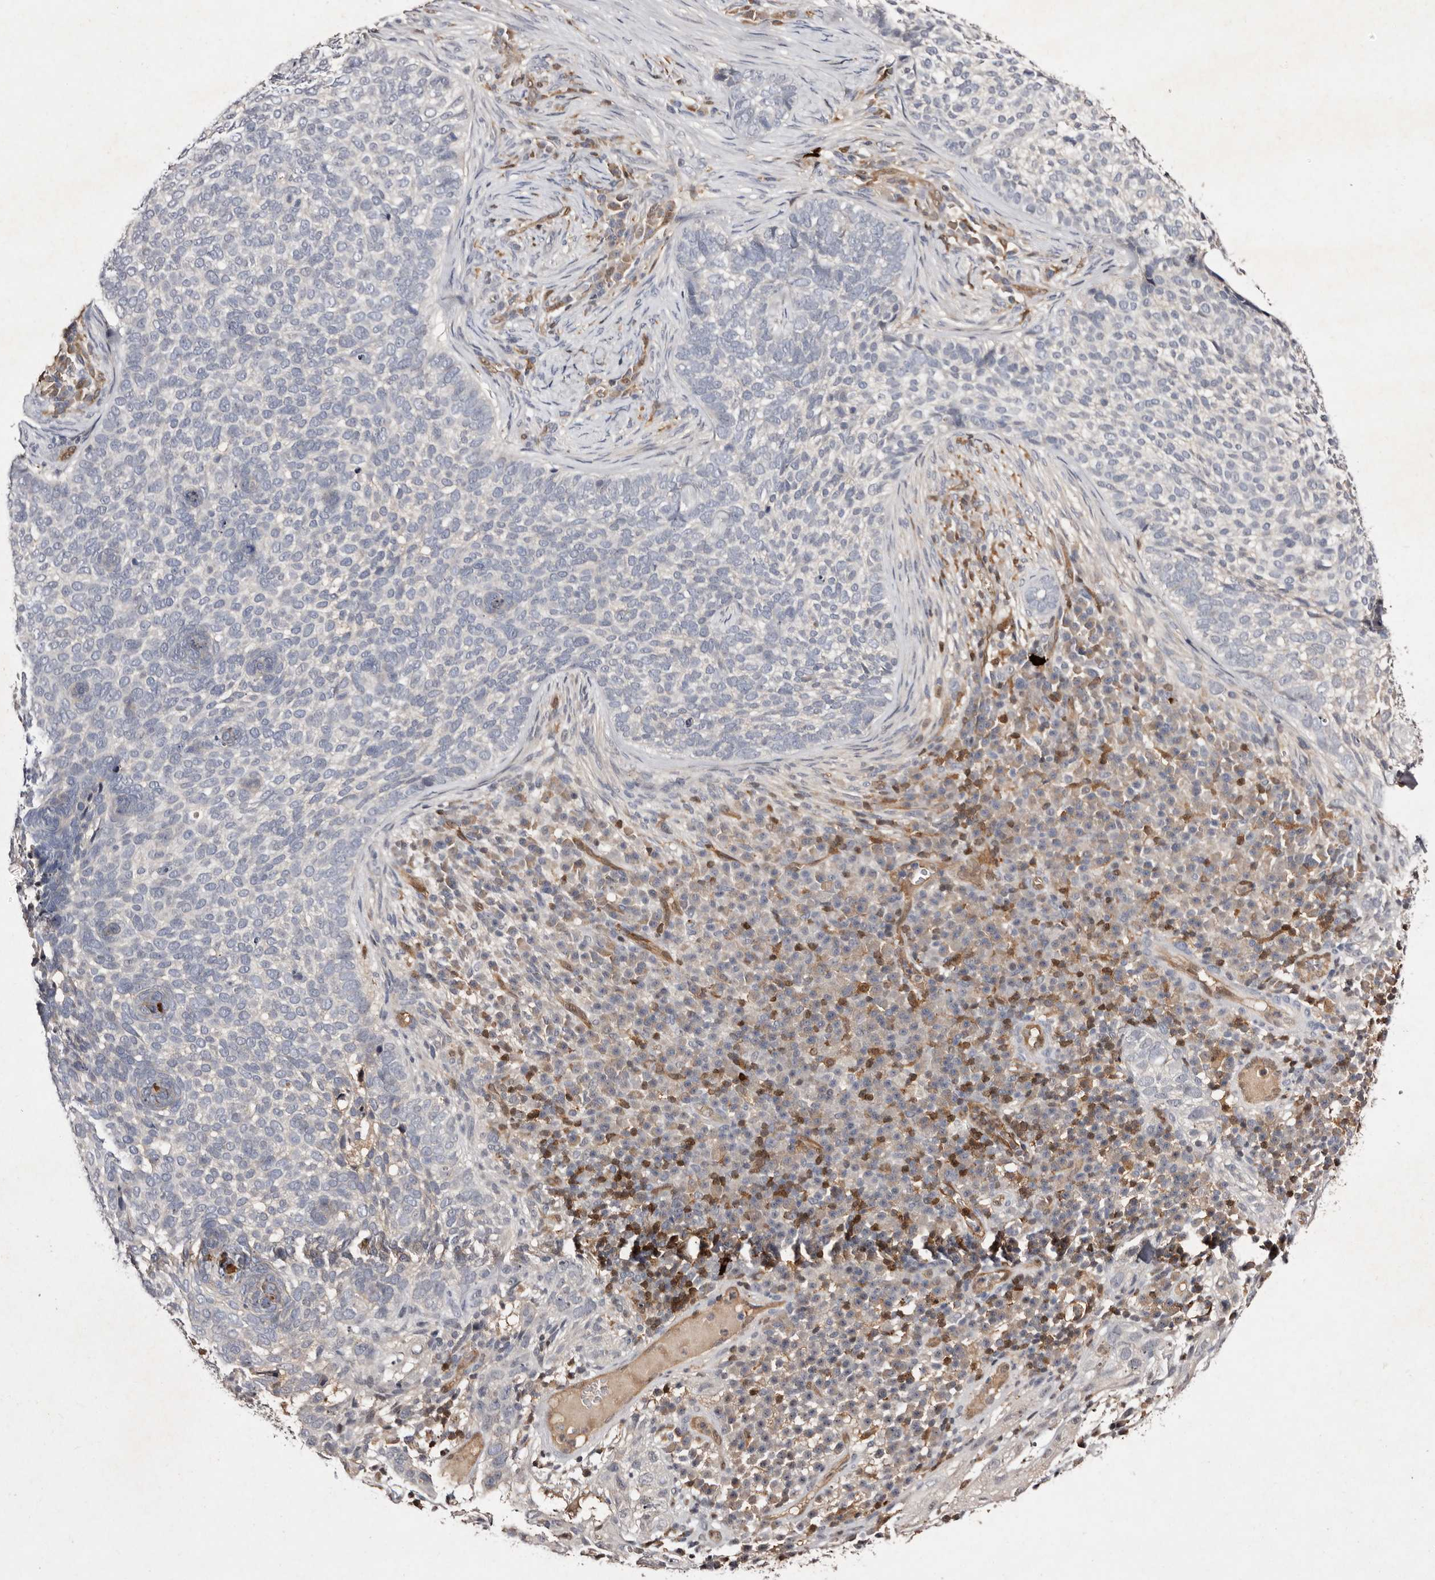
{"staining": {"intensity": "negative", "quantity": "none", "location": "none"}, "tissue": "skin cancer", "cell_type": "Tumor cells", "image_type": "cancer", "snomed": [{"axis": "morphology", "description": "Basal cell carcinoma"}, {"axis": "topography", "description": "Skin"}], "caption": "DAB immunohistochemical staining of basal cell carcinoma (skin) demonstrates no significant expression in tumor cells.", "gene": "GIMAP4", "patient": {"sex": "female", "age": 64}}